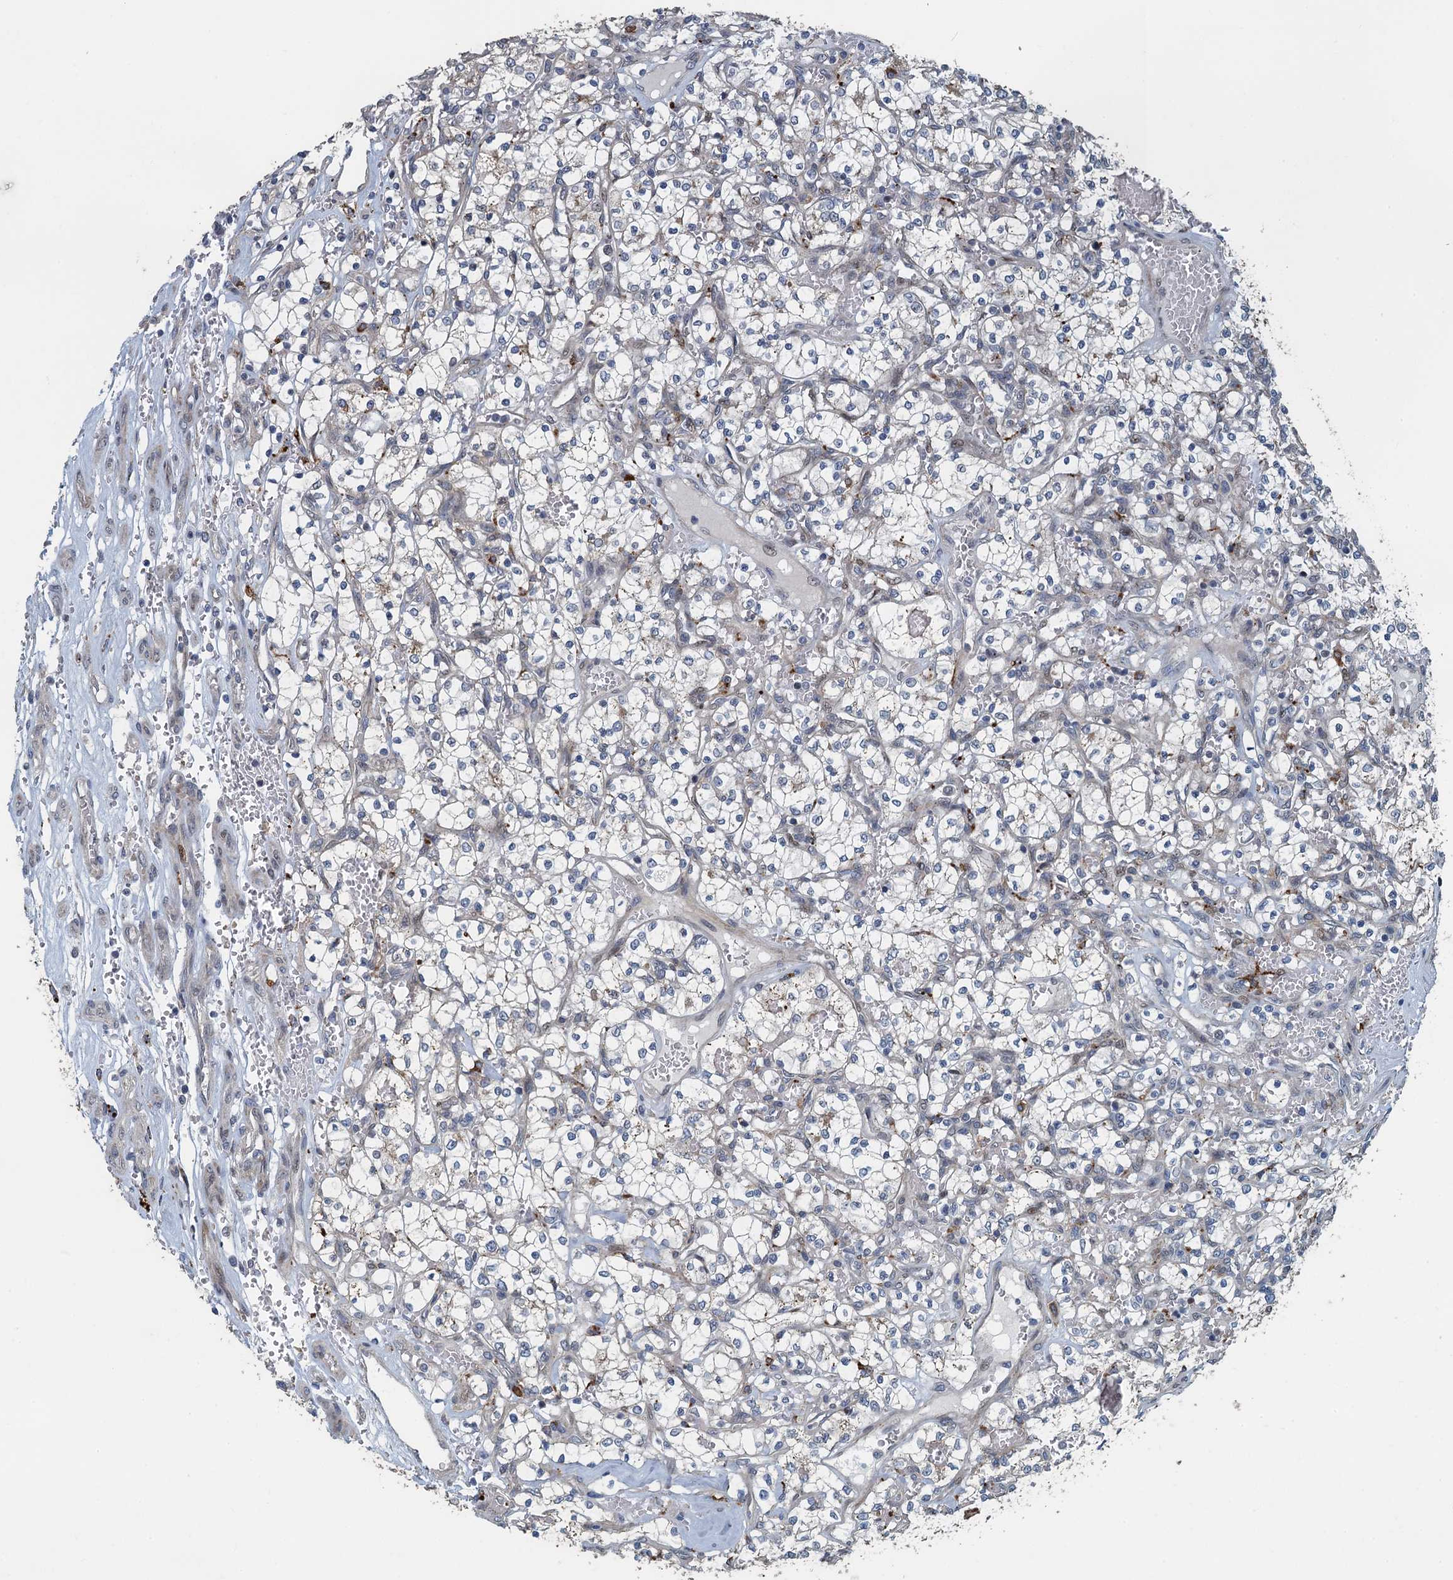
{"staining": {"intensity": "negative", "quantity": "none", "location": "none"}, "tissue": "renal cancer", "cell_type": "Tumor cells", "image_type": "cancer", "snomed": [{"axis": "morphology", "description": "Adenocarcinoma, NOS"}, {"axis": "topography", "description": "Kidney"}], "caption": "Tumor cells are negative for protein expression in human renal cancer (adenocarcinoma).", "gene": "AGRN", "patient": {"sex": "female", "age": 69}}